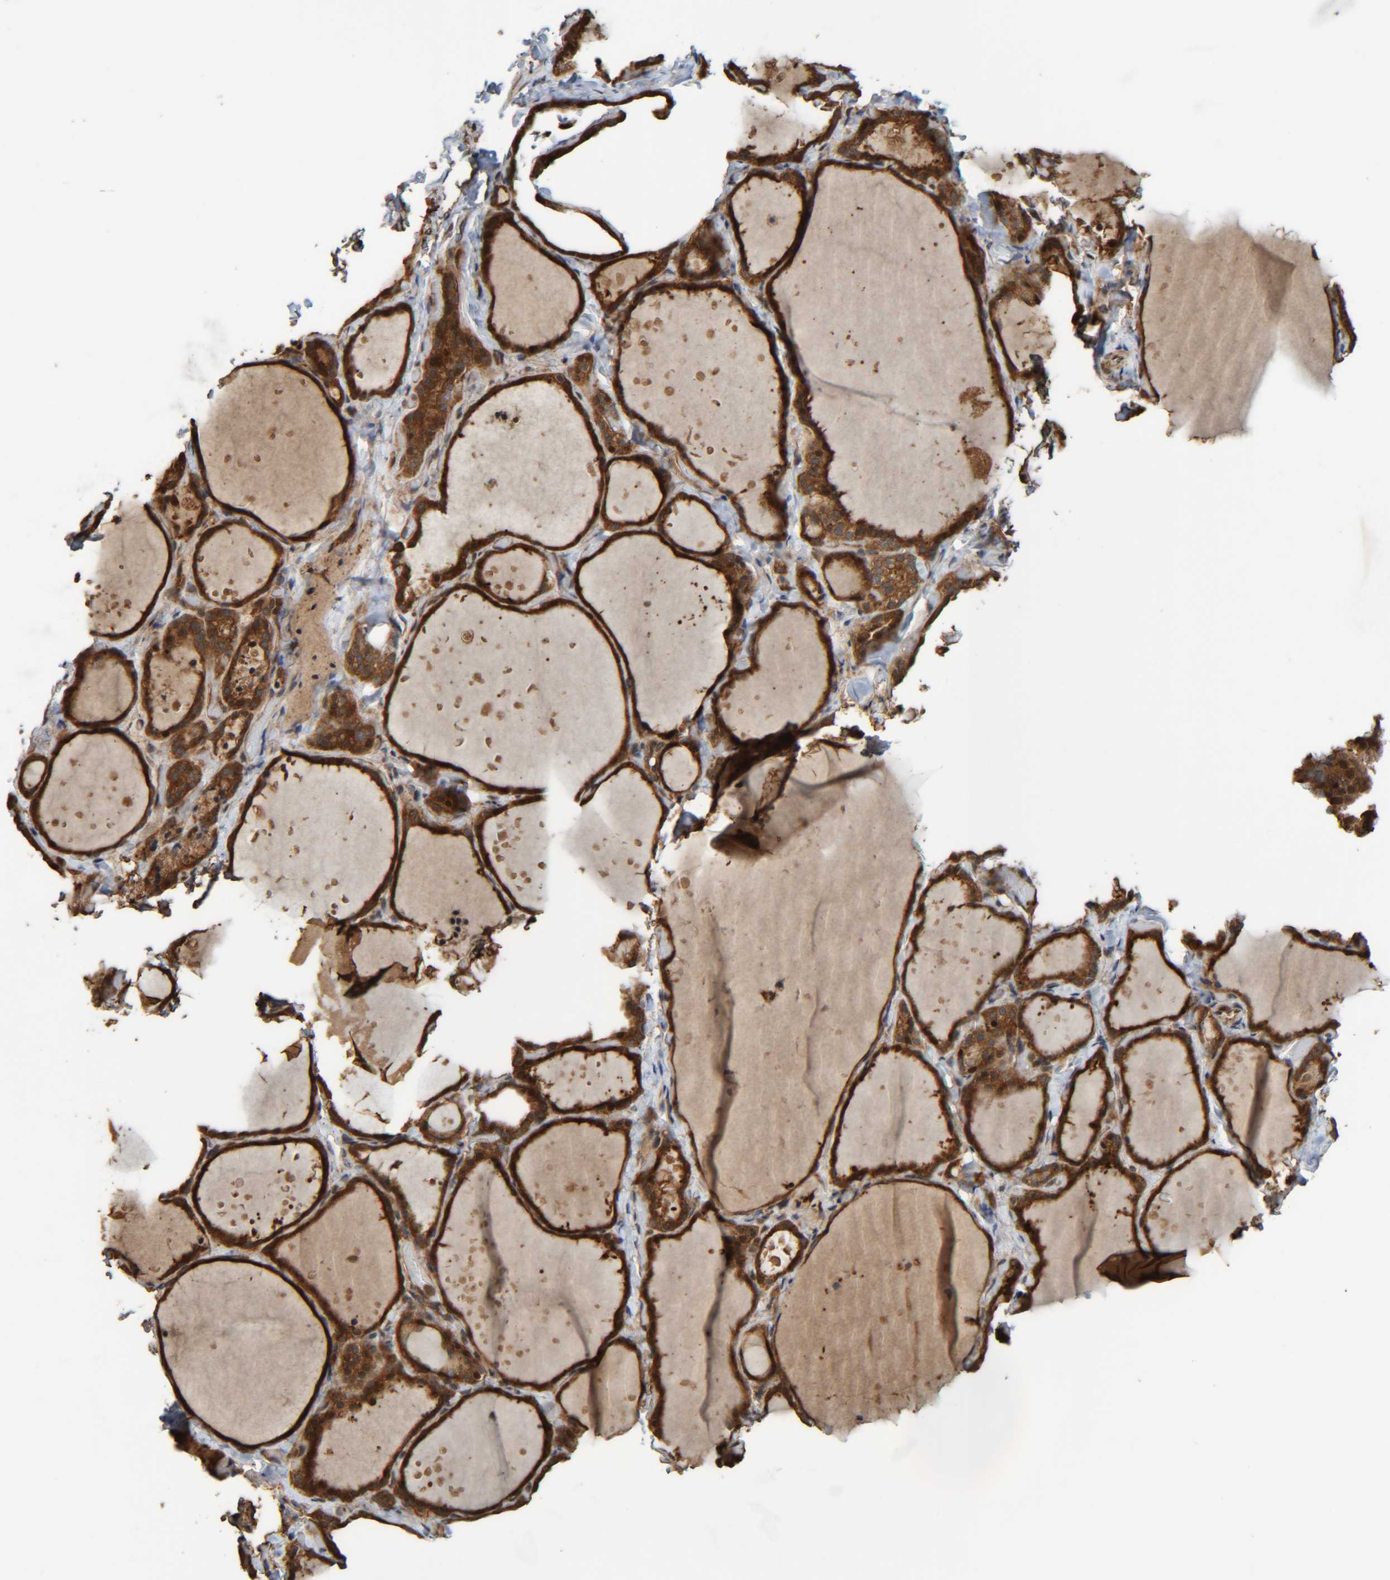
{"staining": {"intensity": "strong", "quantity": ">75%", "location": "cytoplasmic/membranous"}, "tissue": "thyroid gland", "cell_type": "Glandular cells", "image_type": "normal", "snomed": [{"axis": "morphology", "description": "Normal tissue, NOS"}, {"axis": "topography", "description": "Thyroid gland"}], "caption": "Immunohistochemical staining of unremarkable human thyroid gland exhibits strong cytoplasmic/membranous protein positivity in about >75% of glandular cells. (brown staining indicates protein expression, while blue staining denotes nuclei).", "gene": "CCDC57", "patient": {"sex": "female", "age": 44}}